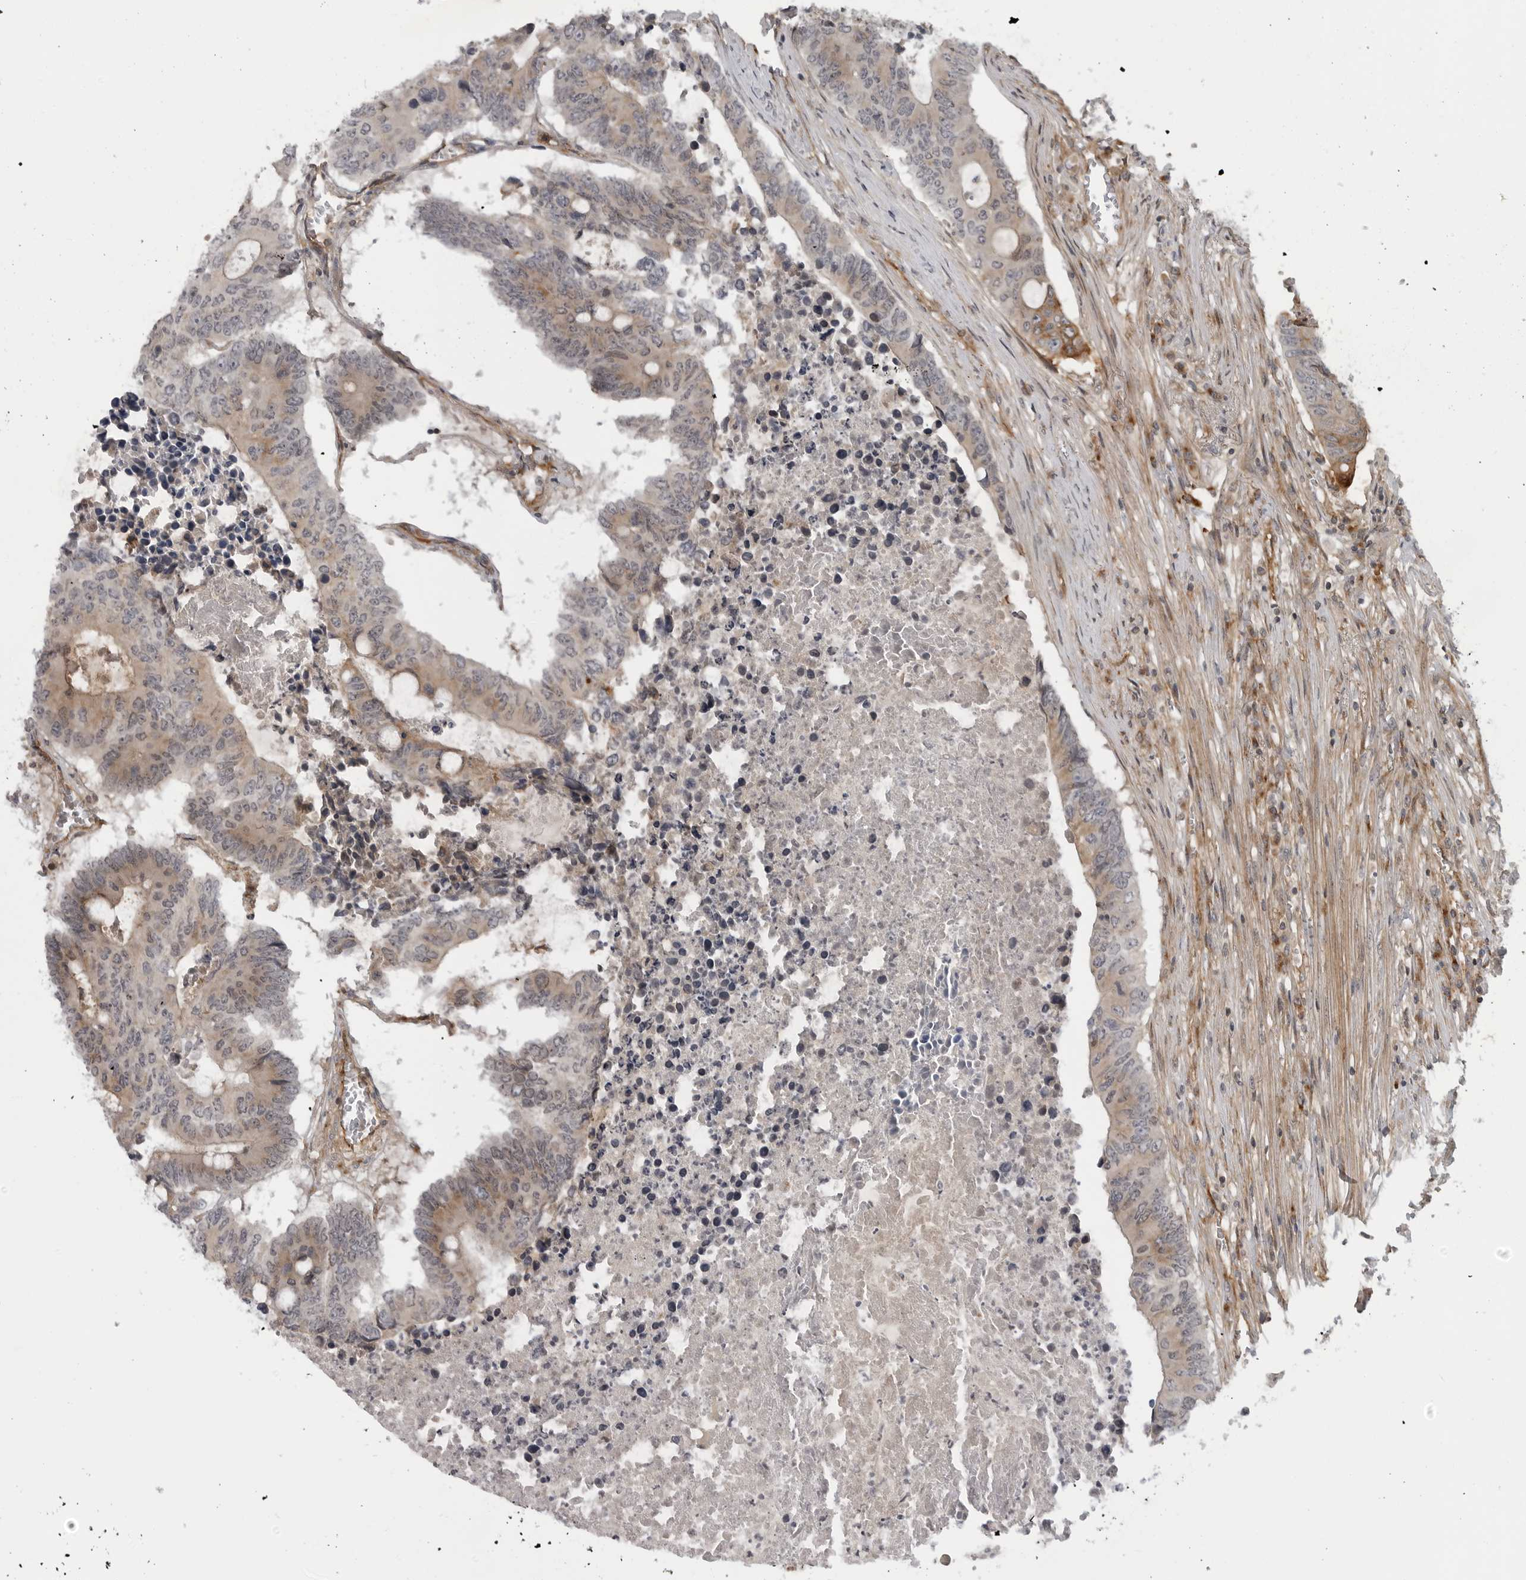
{"staining": {"intensity": "moderate", "quantity": "25%-75%", "location": "cytoplasmic/membranous"}, "tissue": "colorectal cancer", "cell_type": "Tumor cells", "image_type": "cancer", "snomed": [{"axis": "morphology", "description": "Adenocarcinoma, NOS"}, {"axis": "topography", "description": "Colon"}], "caption": "A medium amount of moderate cytoplasmic/membranous positivity is present in about 25%-75% of tumor cells in colorectal cancer (adenocarcinoma) tissue.", "gene": "LRRC45", "patient": {"sex": "male", "age": 87}}